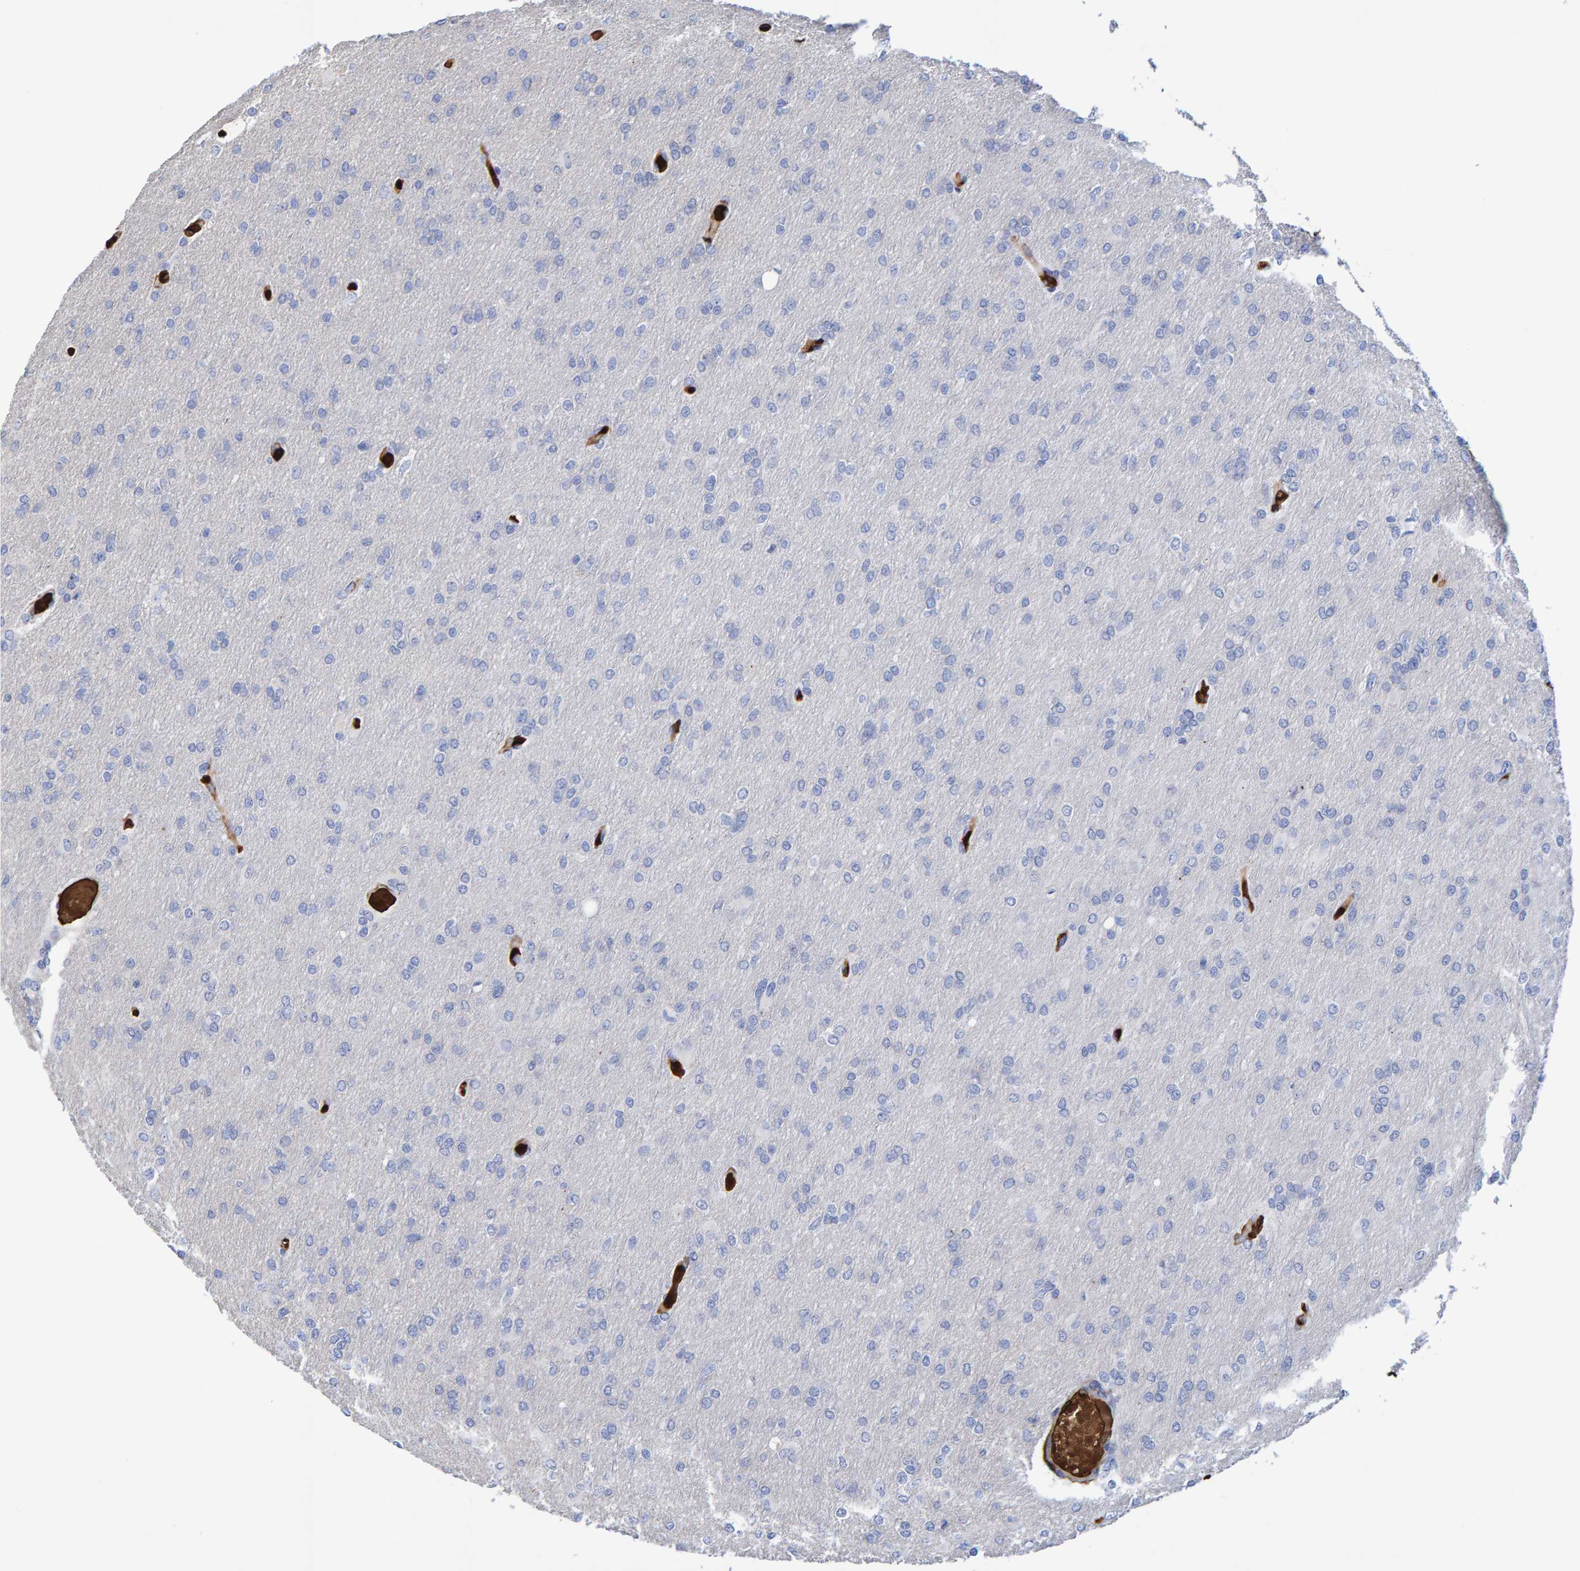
{"staining": {"intensity": "negative", "quantity": "none", "location": "none"}, "tissue": "glioma", "cell_type": "Tumor cells", "image_type": "cancer", "snomed": [{"axis": "morphology", "description": "Glioma, malignant, High grade"}, {"axis": "topography", "description": "Cerebral cortex"}], "caption": "IHC of human glioma displays no positivity in tumor cells. The staining was performed using DAB to visualize the protein expression in brown, while the nuclei were stained in blue with hematoxylin (Magnification: 20x).", "gene": "VPS9D1", "patient": {"sex": "female", "age": 36}}